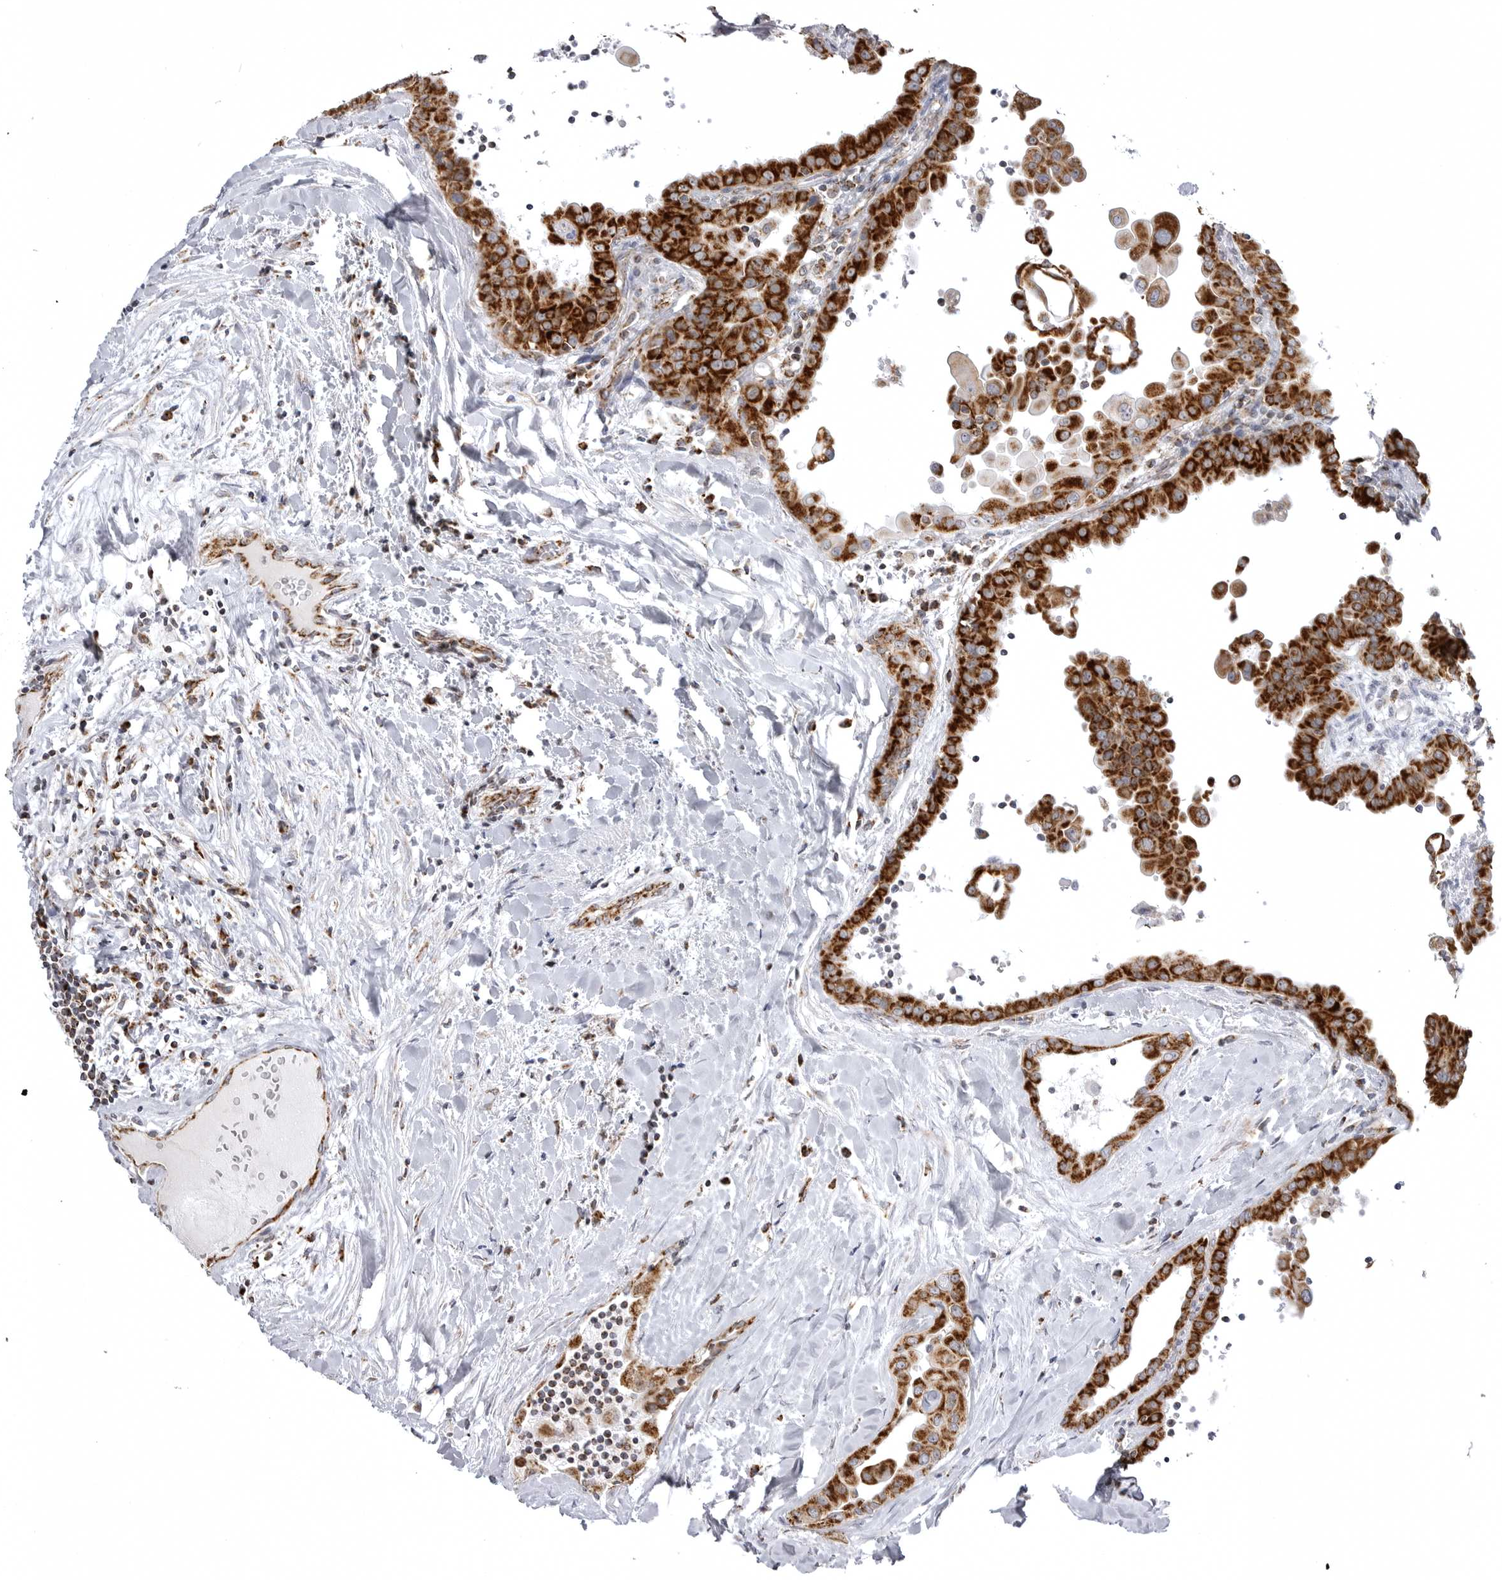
{"staining": {"intensity": "strong", "quantity": ">75%", "location": "cytoplasmic/membranous"}, "tissue": "thyroid cancer", "cell_type": "Tumor cells", "image_type": "cancer", "snomed": [{"axis": "morphology", "description": "Papillary adenocarcinoma, NOS"}, {"axis": "topography", "description": "Thyroid gland"}], "caption": "IHC (DAB (3,3'-diaminobenzidine)) staining of thyroid cancer (papillary adenocarcinoma) shows strong cytoplasmic/membranous protein positivity in approximately >75% of tumor cells.", "gene": "TUFM", "patient": {"sex": "male", "age": 33}}